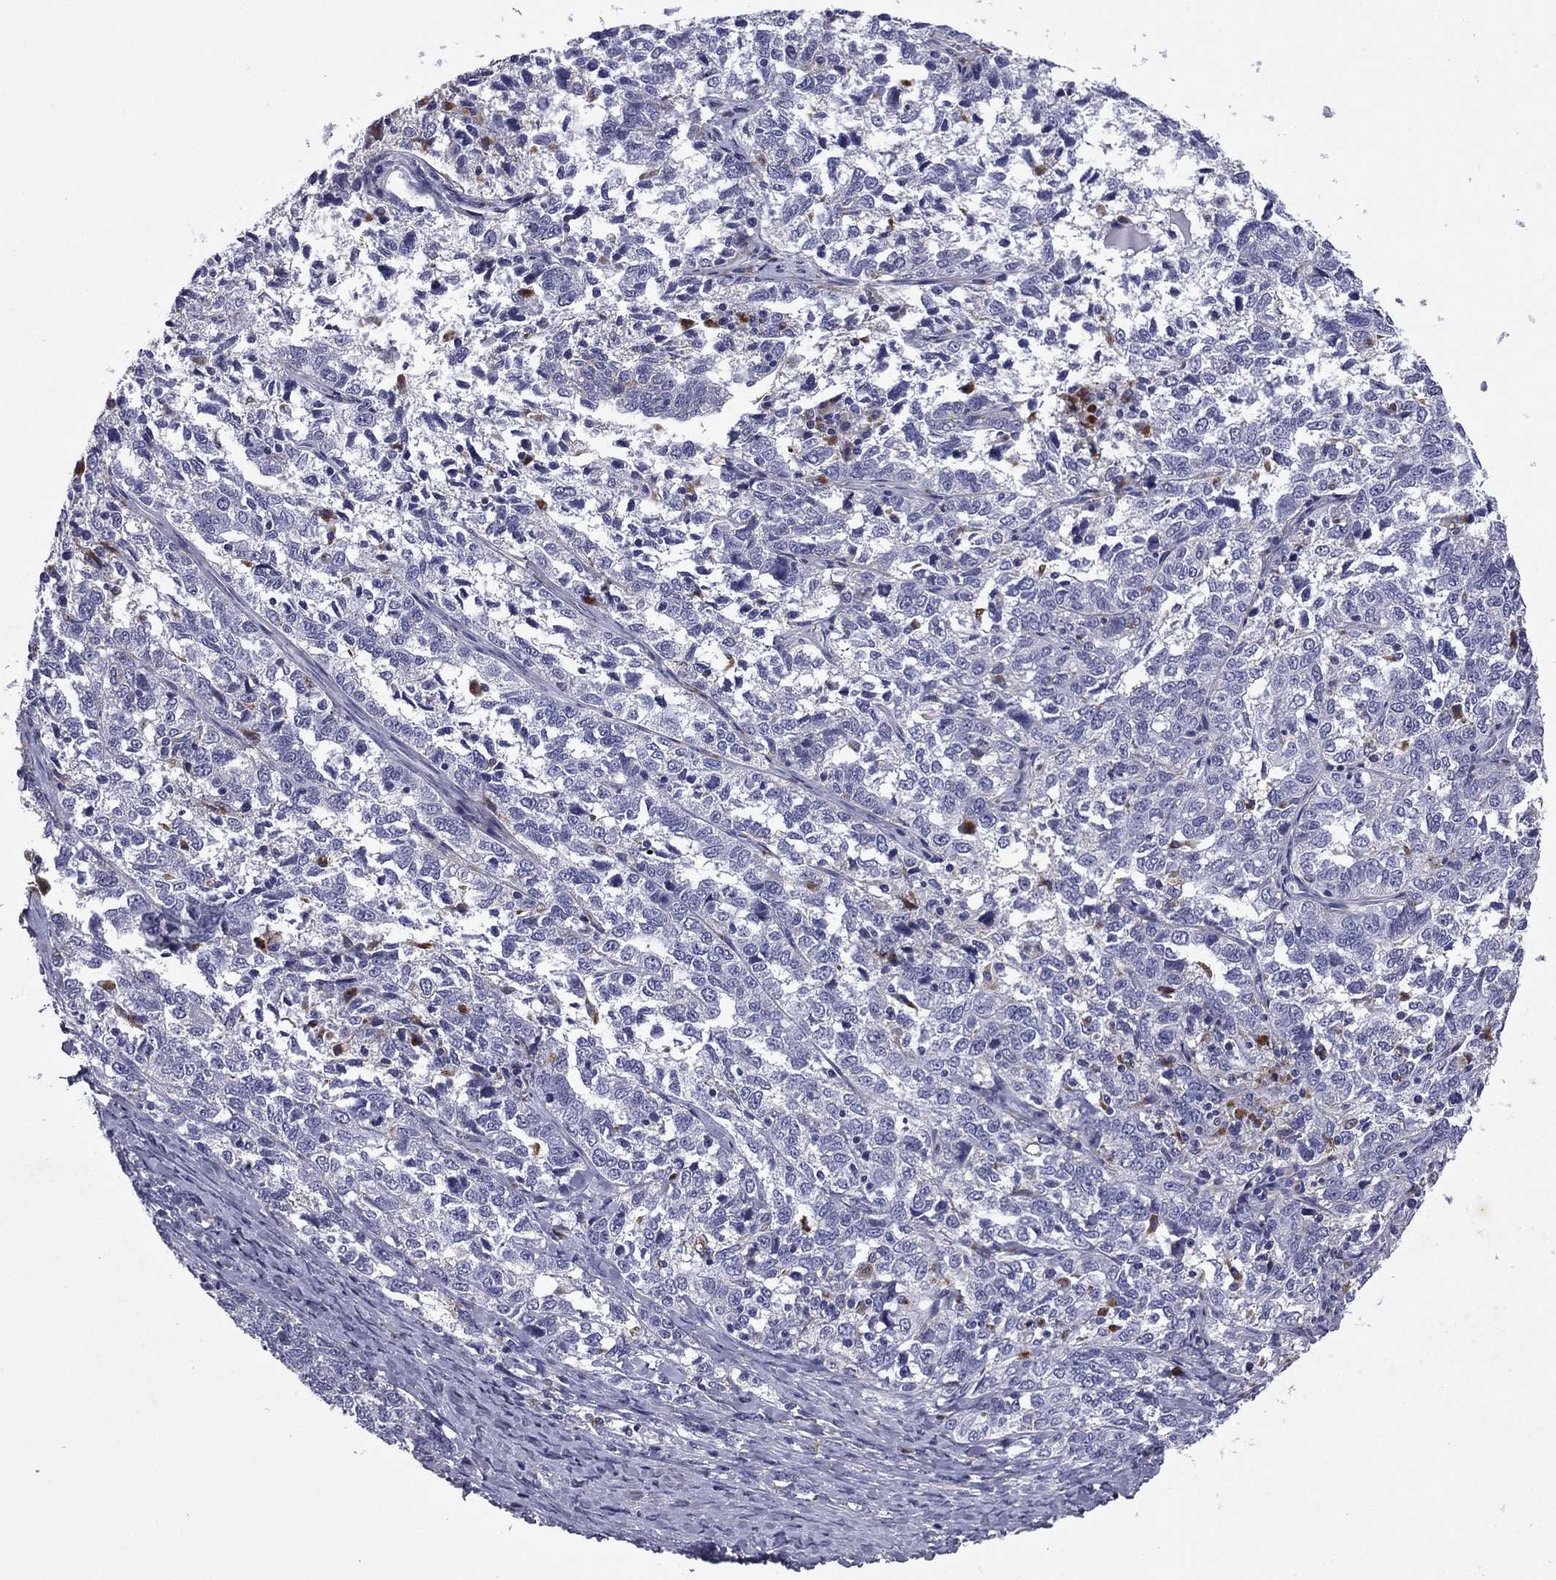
{"staining": {"intensity": "negative", "quantity": "none", "location": "none"}, "tissue": "ovarian cancer", "cell_type": "Tumor cells", "image_type": "cancer", "snomed": [{"axis": "morphology", "description": "Cystadenocarcinoma, serous, NOS"}, {"axis": "topography", "description": "Ovary"}], "caption": "This is an IHC micrograph of human ovarian cancer. There is no positivity in tumor cells.", "gene": "MADCAM1", "patient": {"sex": "female", "age": 71}}